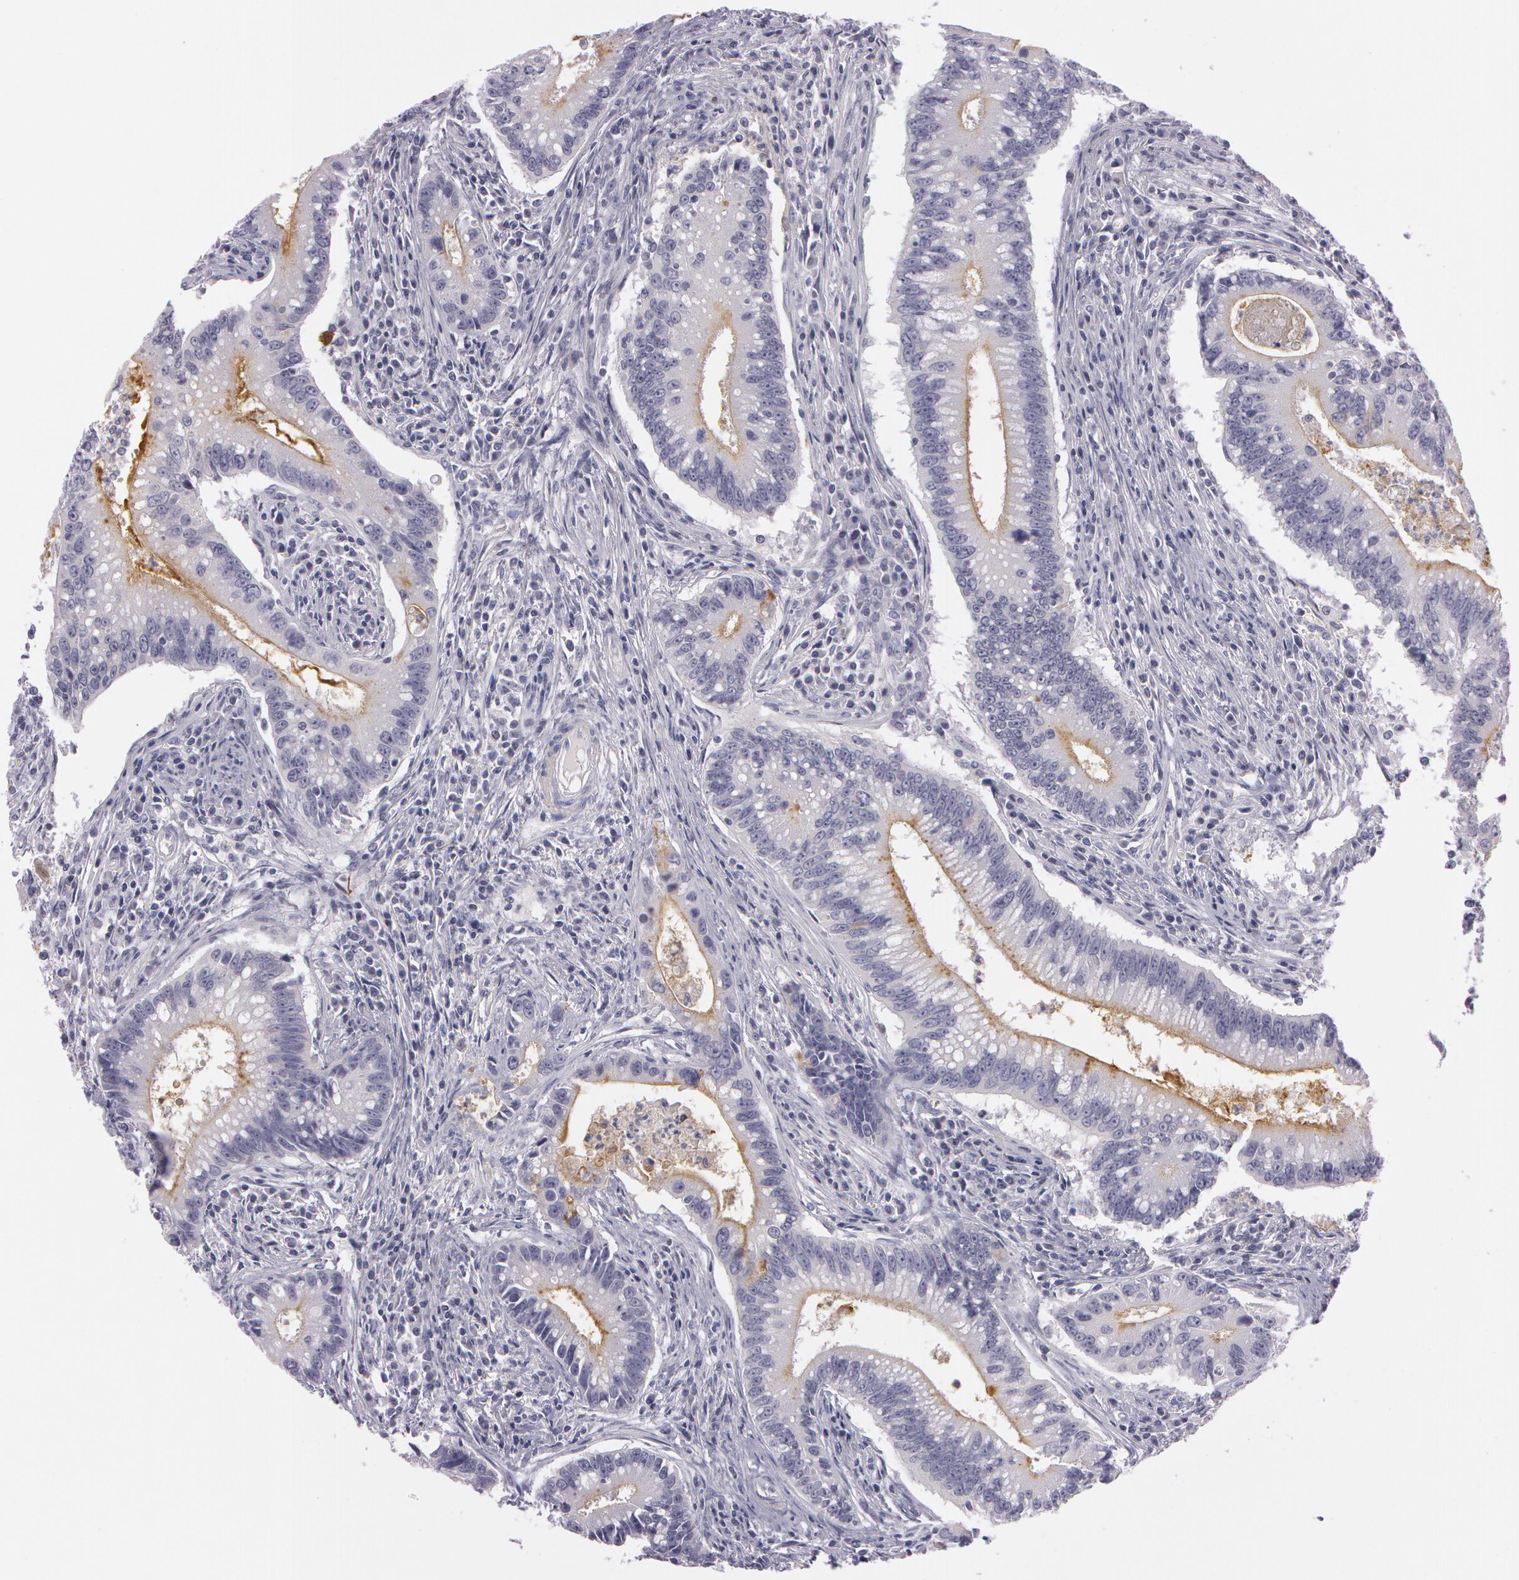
{"staining": {"intensity": "weak", "quantity": ">75%", "location": "cytoplasmic/membranous"}, "tissue": "colorectal cancer", "cell_type": "Tumor cells", "image_type": "cancer", "snomed": [{"axis": "morphology", "description": "Adenocarcinoma, NOS"}, {"axis": "topography", "description": "Rectum"}], "caption": "Immunohistochemistry photomicrograph of neoplastic tissue: human colorectal cancer stained using immunohistochemistry reveals low levels of weak protein expression localized specifically in the cytoplasmic/membranous of tumor cells, appearing as a cytoplasmic/membranous brown color.", "gene": "IL1RN", "patient": {"sex": "female", "age": 81}}